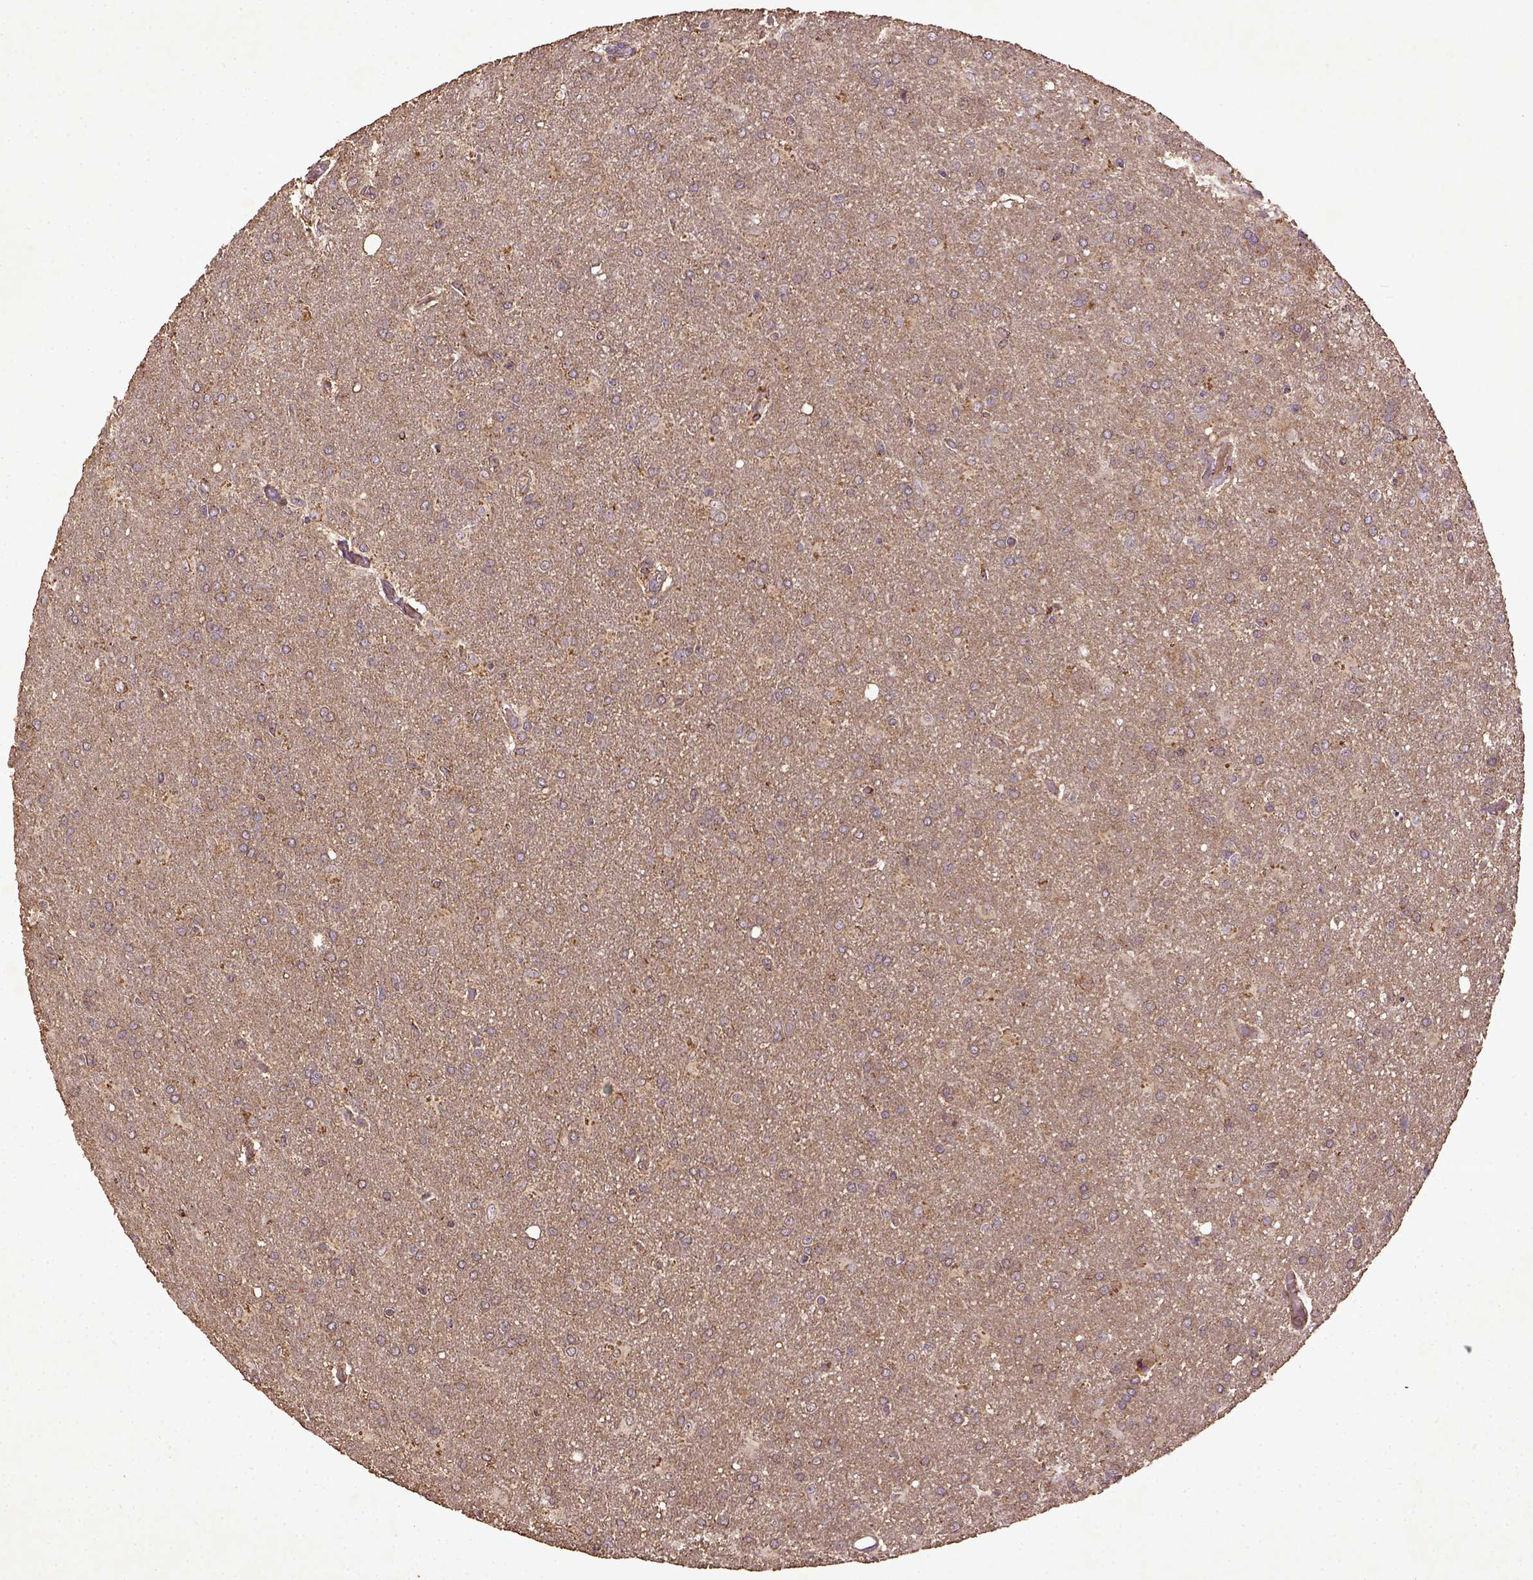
{"staining": {"intensity": "weak", "quantity": ">75%", "location": "cytoplasmic/membranous"}, "tissue": "glioma", "cell_type": "Tumor cells", "image_type": "cancer", "snomed": [{"axis": "morphology", "description": "Glioma, malignant, High grade"}, {"axis": "topography", "description": "Brain"}], "caption": "This photomicrograph demonstrates immunohistochemistry staining of glioma, with low weak cytoplasmic/membranous staining in about >75% of tumor cells.", "gene": "MT-CO1", "patient": {"sex": "male", "age": 68}}